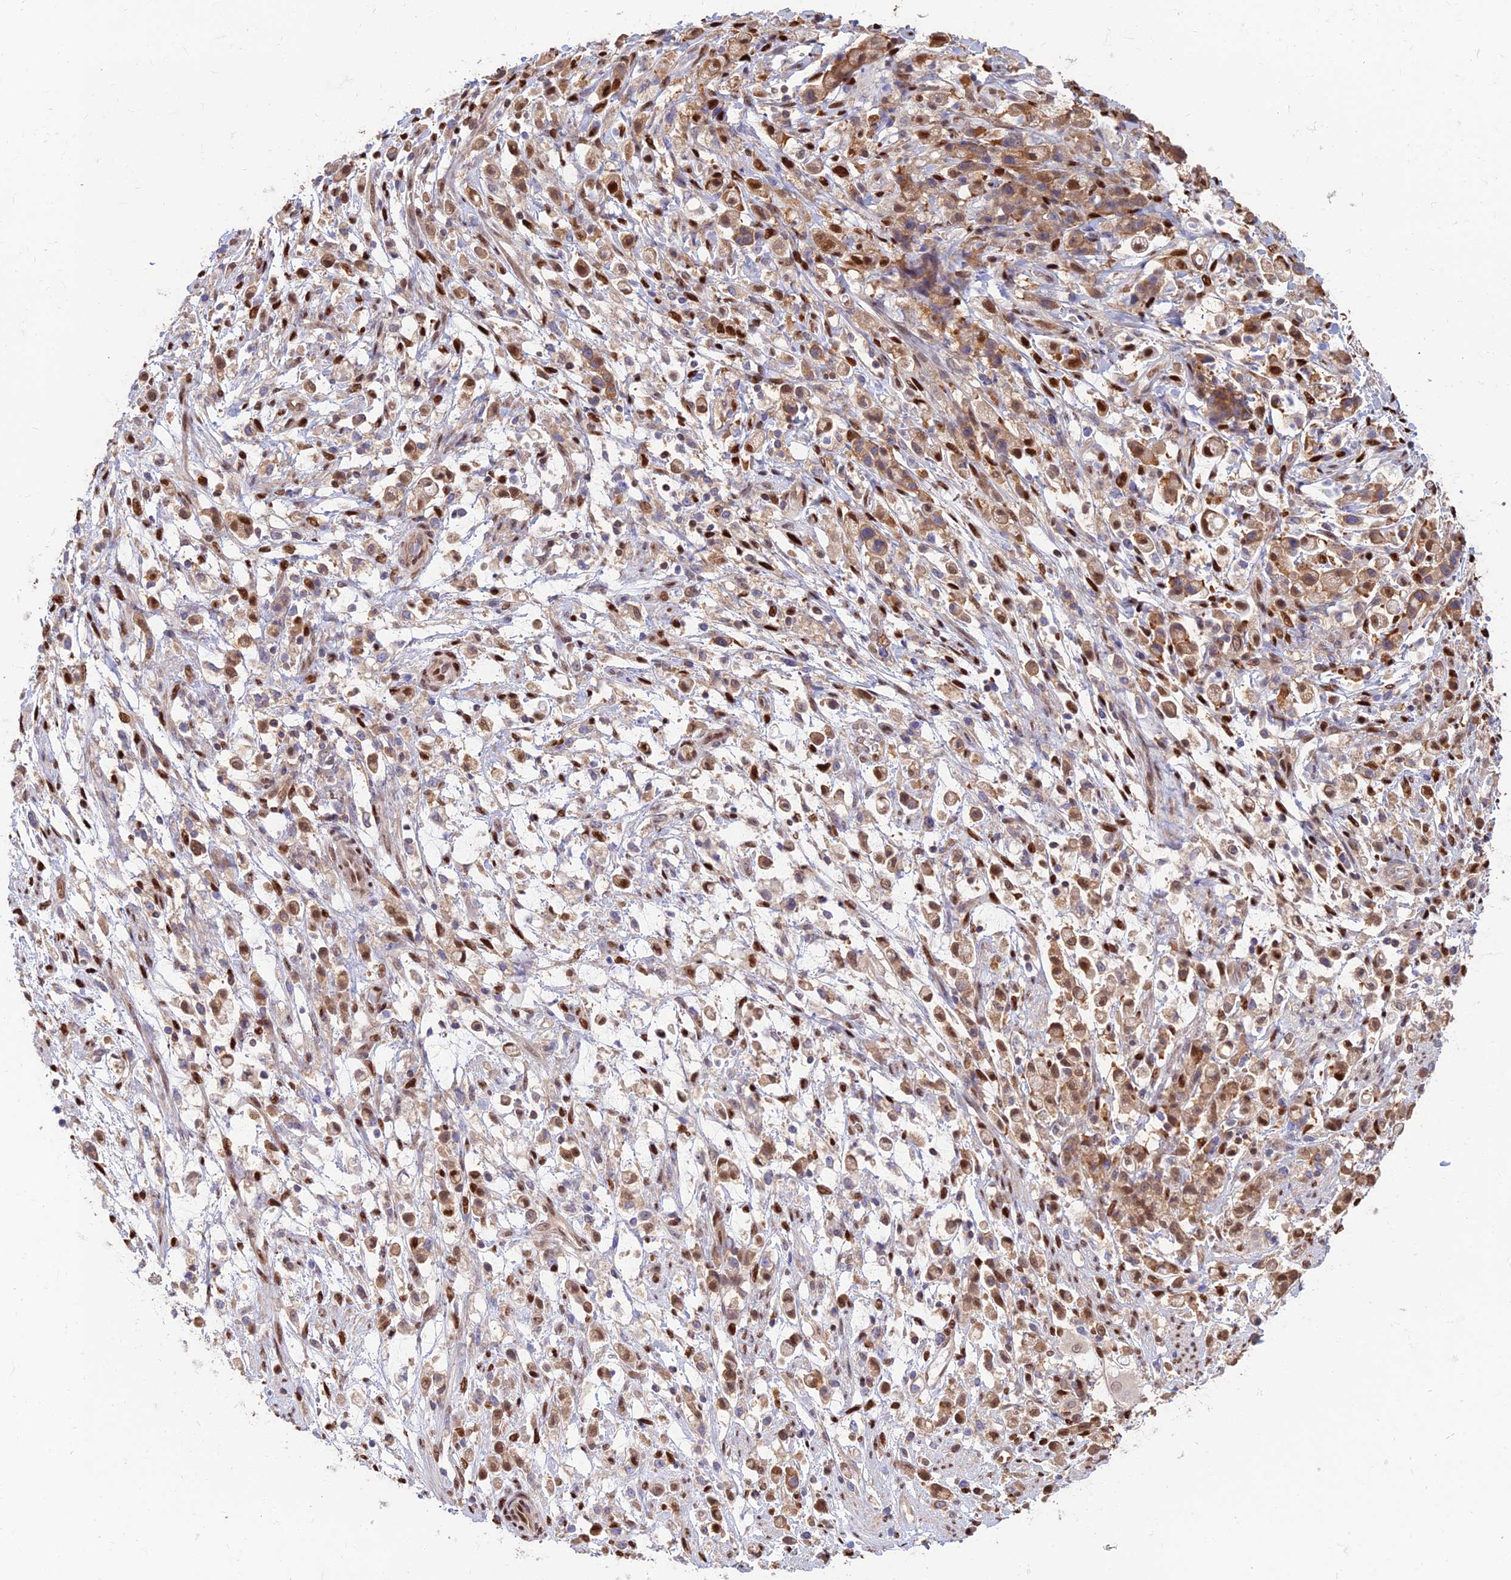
{"staining": {"intensity": "moderate", "quantity": ">75%", "location": "cytoplasmic/membranous,nuclear"}, "tissue": "stomach cancer", "cell_type": "Tumor cells", "image_type": "cancer", "snomed": [{"axis": "morphology", "description": "Adenocarcinoma, NOS"}, {"axis": "topography", "description": "Stomach"}], "caption": "Immunohistochemistry histopathology image of neoplastic tissue: human stomach adenocarcinoma stained using immunohistochemistry (IHC) reveals medium levels of moderate protein expression localized specifically in the cytoplasmic/membranous and nuclear of tumor cells, appearing as a cytoplasmic/membranous and nuclear brown color.", "gene": "DNPEP", "patient": {"sex": "female", "age": 60}}